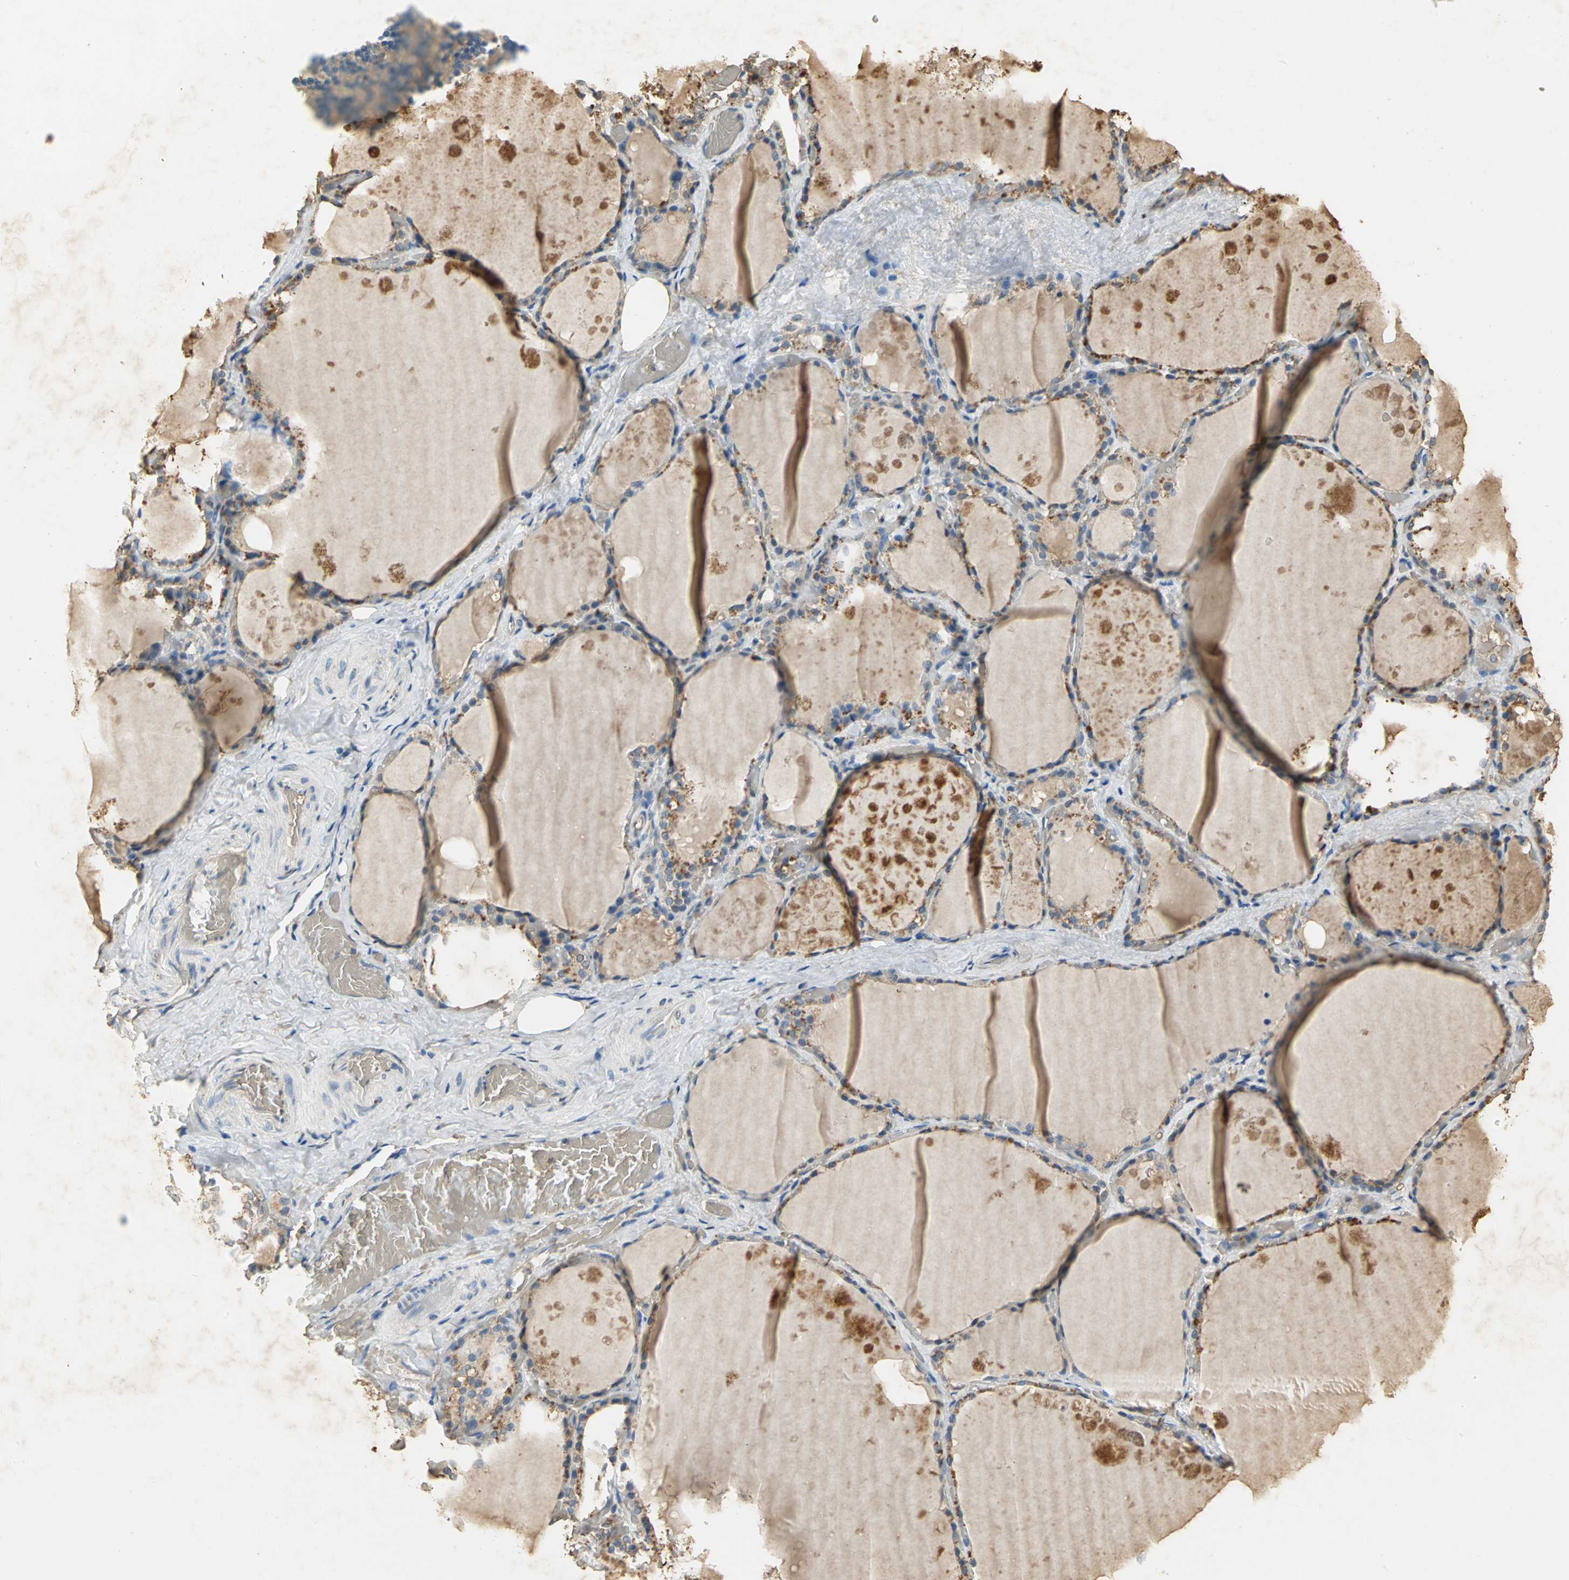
{"staining": {"intensity": "weak", "quantity": ">75%", "location": "cytoplasmic/membranous"}, "tissue": "thyroid gland", "cell_type": "Glandular cells", "image_type": "normal", "snomed": [{"axis": "morphology", "description": "Normal tissue, NOS"}, {"axis": "topography", "description": "Thyroid gland"}], "caption": "Immunohistochemistry (IHC) image of benign thyroid gland: human thyroid gland stained using immunohistochemistry (IHC) demonstrates low levels of weak protein expression localized specifically in the cytoplasmic/membranous of glandular cells, appearing as a cytoplasmic/membranous brown color.", "gene": "GAPDH", "patient": {"sex": "male", "age": 61}}